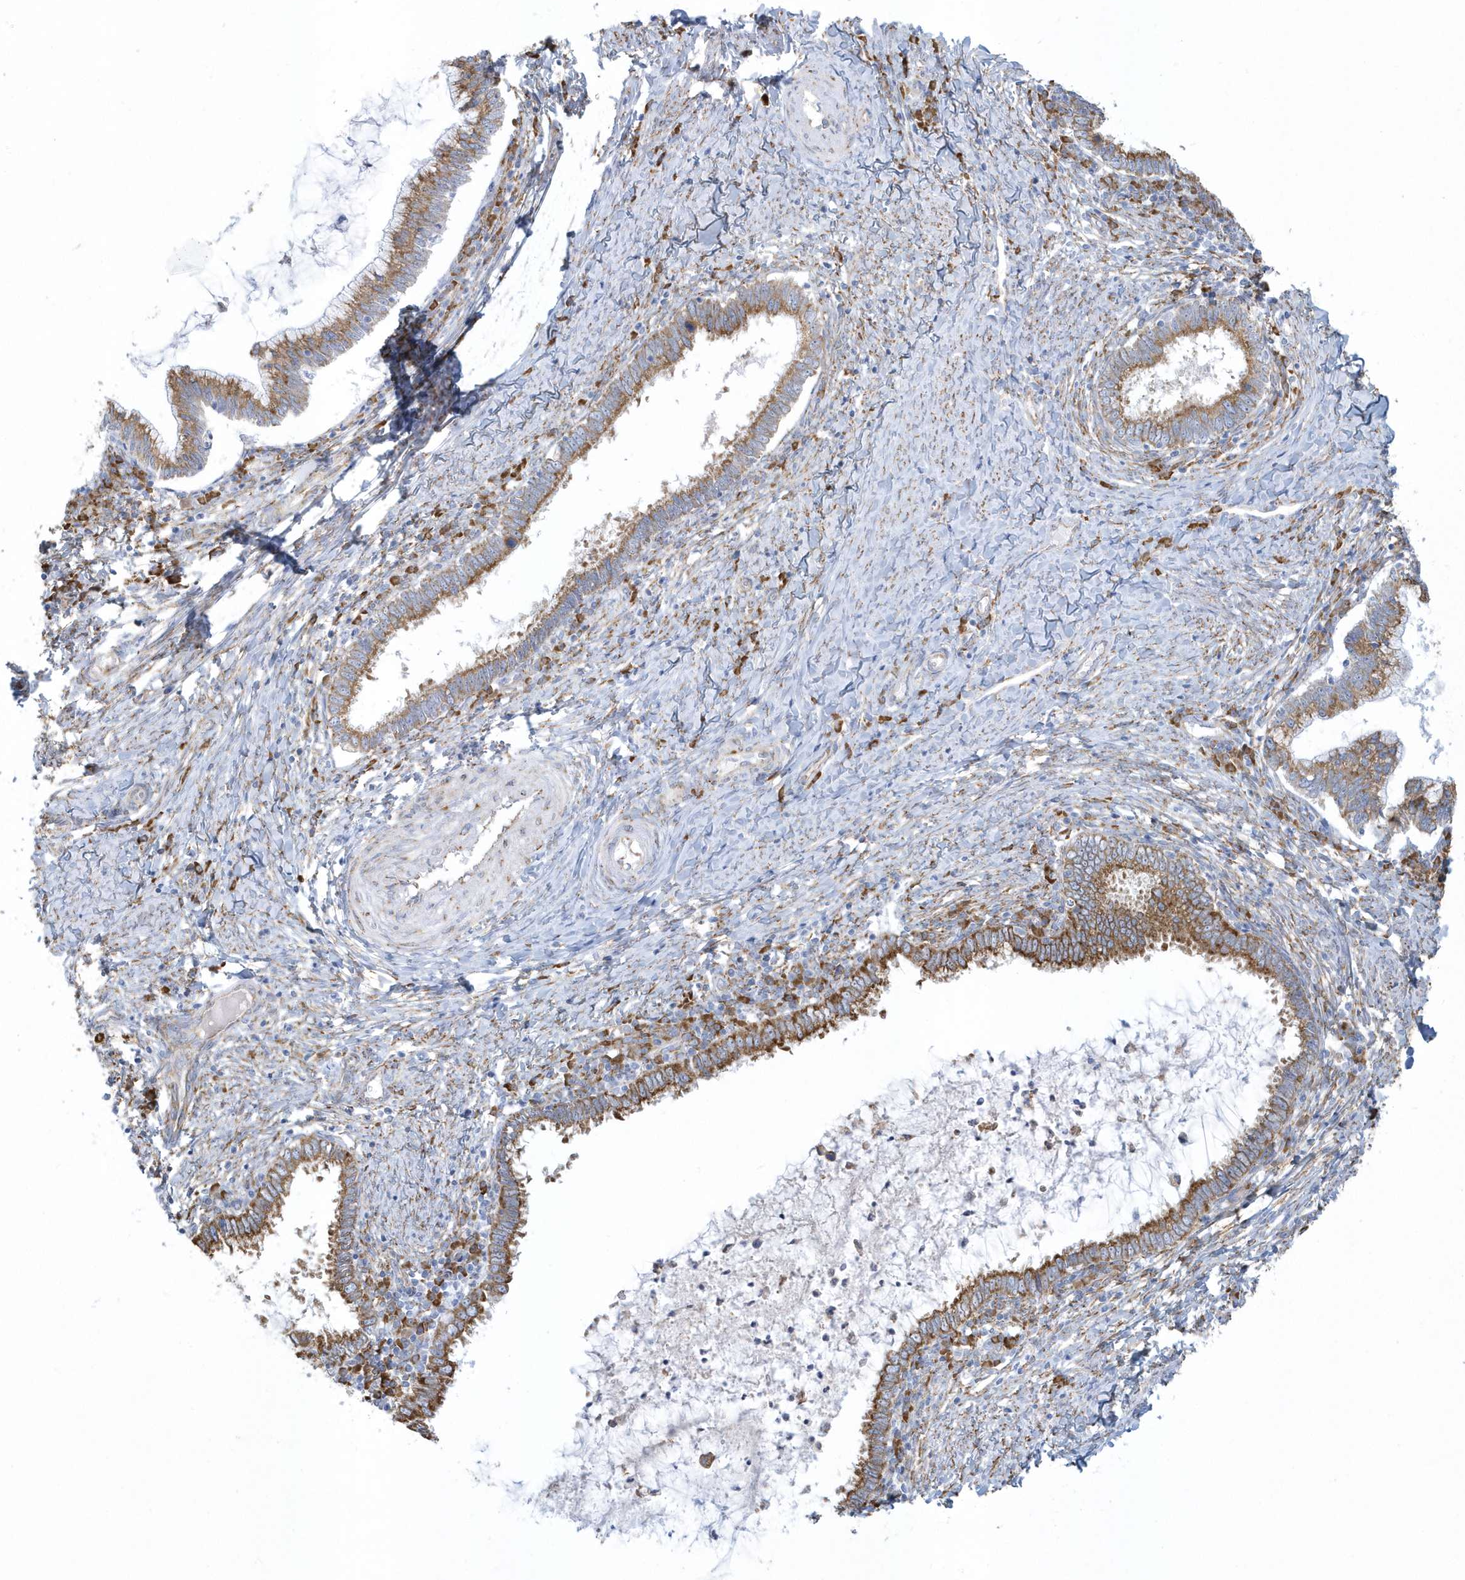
{"staining": {"intensity": "moderate", "quantity": ">75%", "location": "cytoplasmic/membranous"}, "tissue": "cervical cancer", "cell_type": "Tumor cells", "image_type": "cancer", "snomed": [{"axis": "morphology", "description": "Adenocarcinoma, NOS"}, {"axis": "topography", "description": "Cervix"}], "caption": "IHC of human cervical cancer displays medium levels of moderate cytoplasmic/membranous staining in approximately >75% of tumor cells. (DAB (3,3'-diaminobenzidine) IHC, brown staining for protein, blue staining for nuclei).", "gene": "DCAF1", "patient": {"sex": "female", "age": 36}}